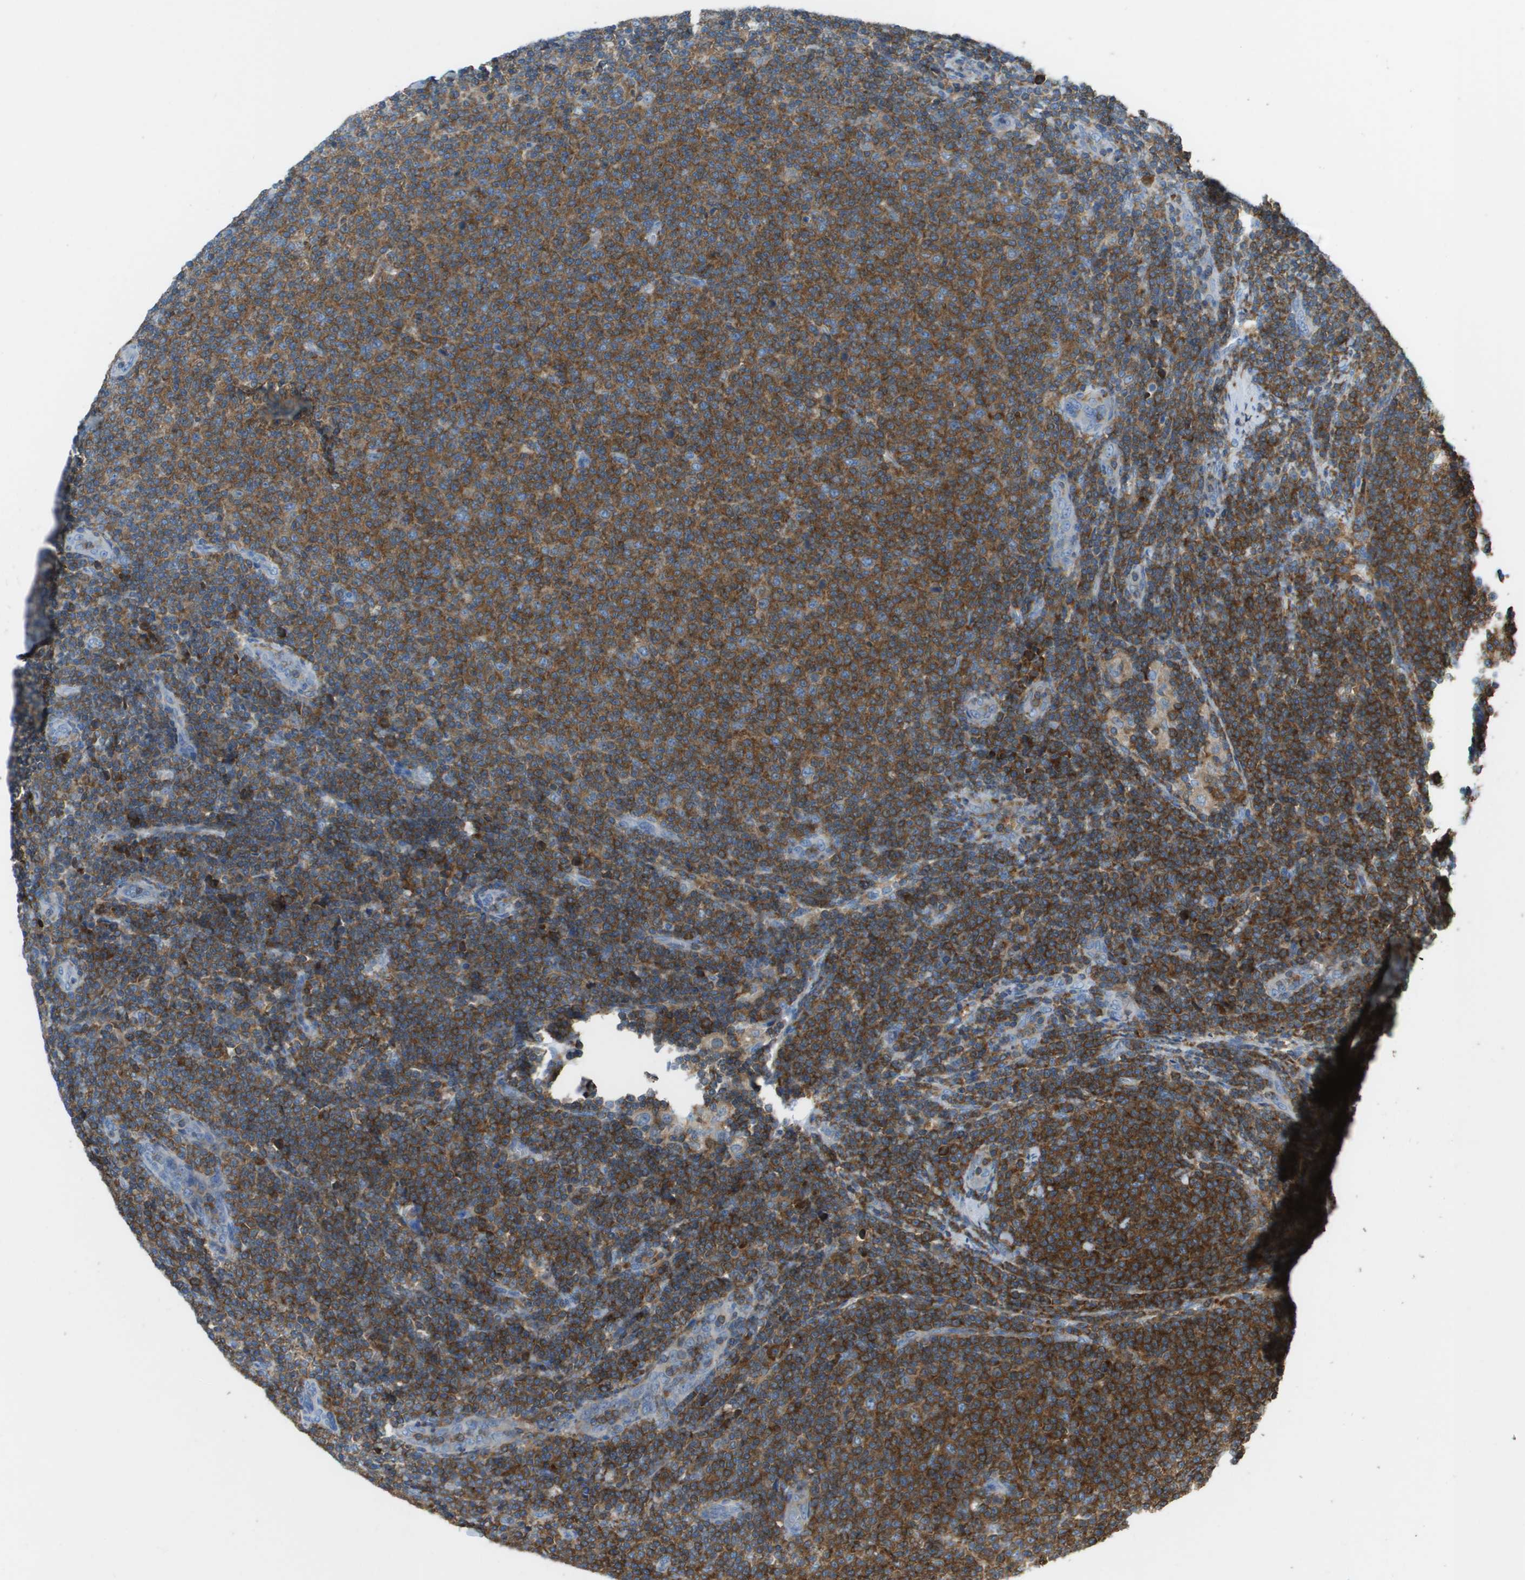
{"staining": {"intensity": "strong", "quantity": ">75%", "location": "cytoplasmic/membranous"}, "tissue": "lymphoma", "cell_type": "Tumor cells", "image_type": "cancer", "snomed": [{"axis": "morphology", "description": "Malignant lymphoma, non-Hodgkin's type, Low grade"}, {"axis": "topography", "description": "Lymph node"}], "caption": "Immunohistochemical staining of lymphoma shows high levels of strong cytoplasmic/membranous protein positivity in approximately >75% of tumor cells.", "gene": "APBB1IP", "patient": {"sex": "male", "age": 66}}